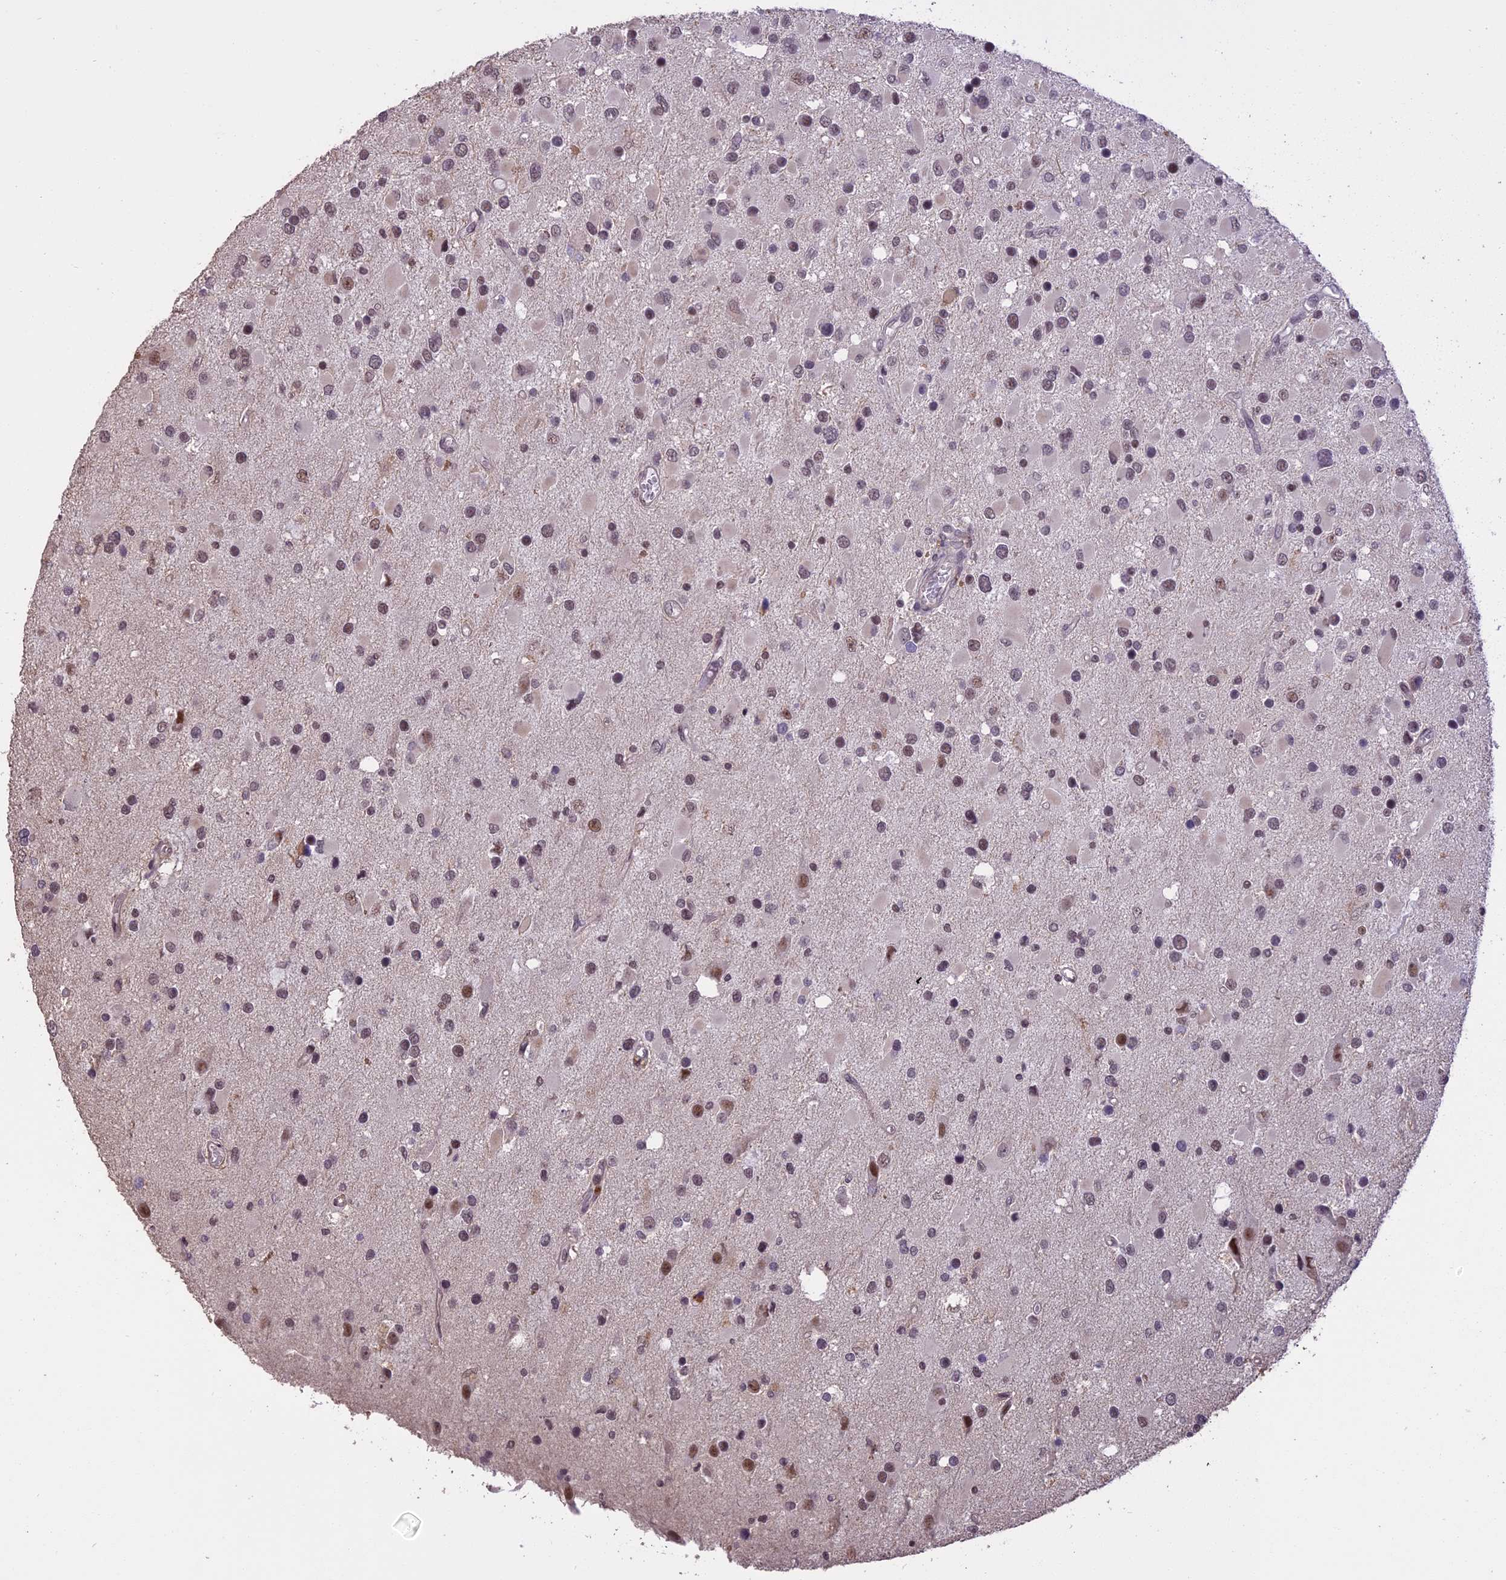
{"staining": {"intensity": "moderate", "quantity": "<25%", "location": "nuclear"}, "tissue": "glioma", "cell_type": "Tumor cells", "image_type": "cancer", "snomed": [{"axis": "morphology", "description": "Glioma, malignant, High grade"}, {"axis": "topography", "description": "Brain"}], "caption": "Immunohistochemical staining of human glioma demonstrates moderate nuclear protein staining in approximately <25% of tumor cells. The protein is stained brown, and the nuclei are stained in blue (DAB (3,3'-diaminobenzidine) IHC with brightfield microscopy, high magnification).", "gene": "TIGD7", "patient": {"sex": "male", "age": 53}}